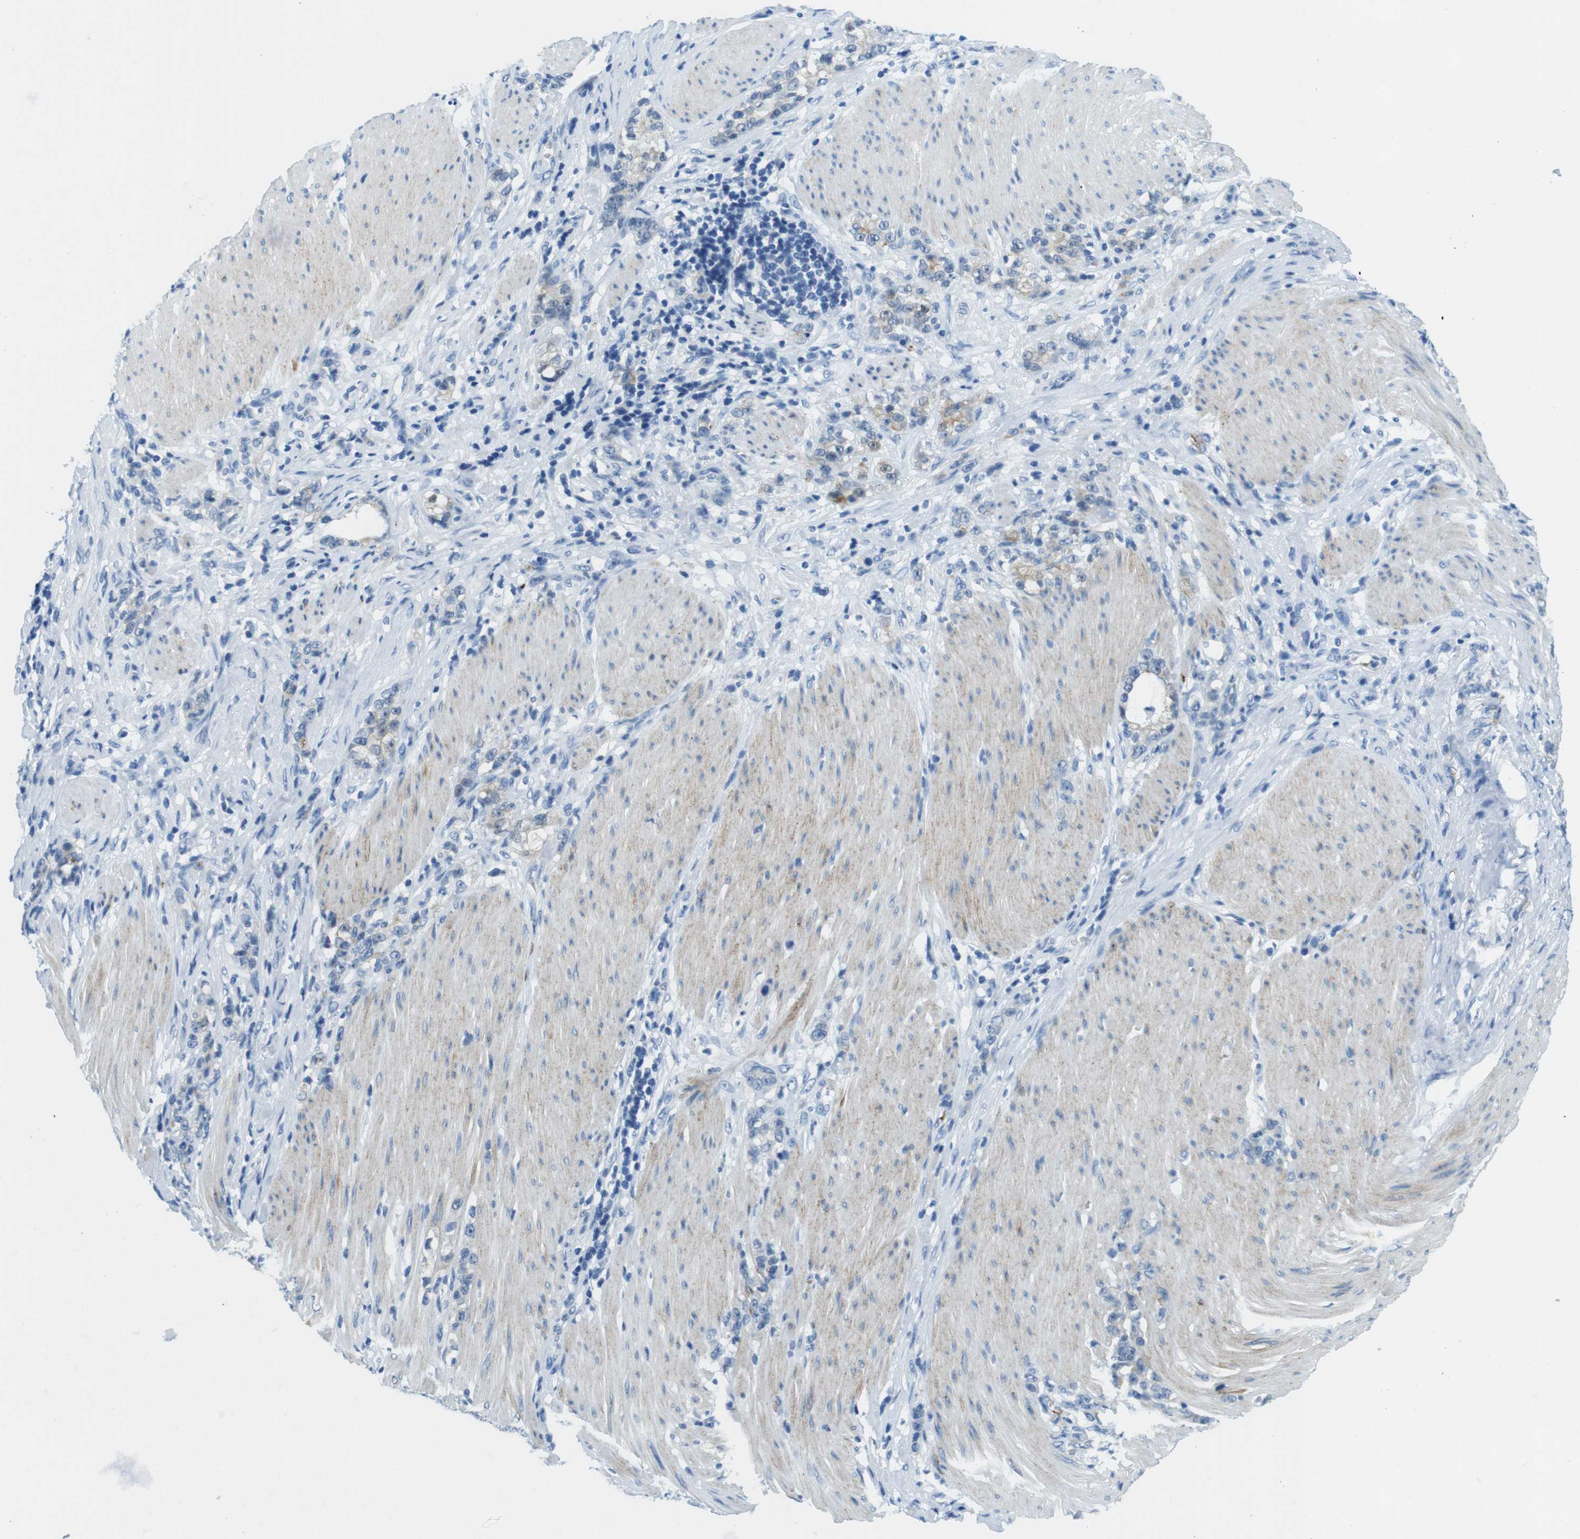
{"staining": {"intensity": "negative", "quantity": "none", "location": "none"}, "tissue": "stomach cancer", "cell_type": "Tumor cells", "image_type": "cancer", "snomed": [{"axis": "morphology", "description": "Adenocarcinoma, NOS"}, {"axis": "topography", "description": "Stomach, lower"}], "caption": "Immunohistochemistry (IHC) photomicrograph of neoplastic tissue: adenocarcinoma (stomach) stained with DAB (3,3'-diaminobenzidine) displays no significant protein positivity in tumor cells.", "gene": "TFAP2C", "patient": {"sex": "male", "age": 88}}